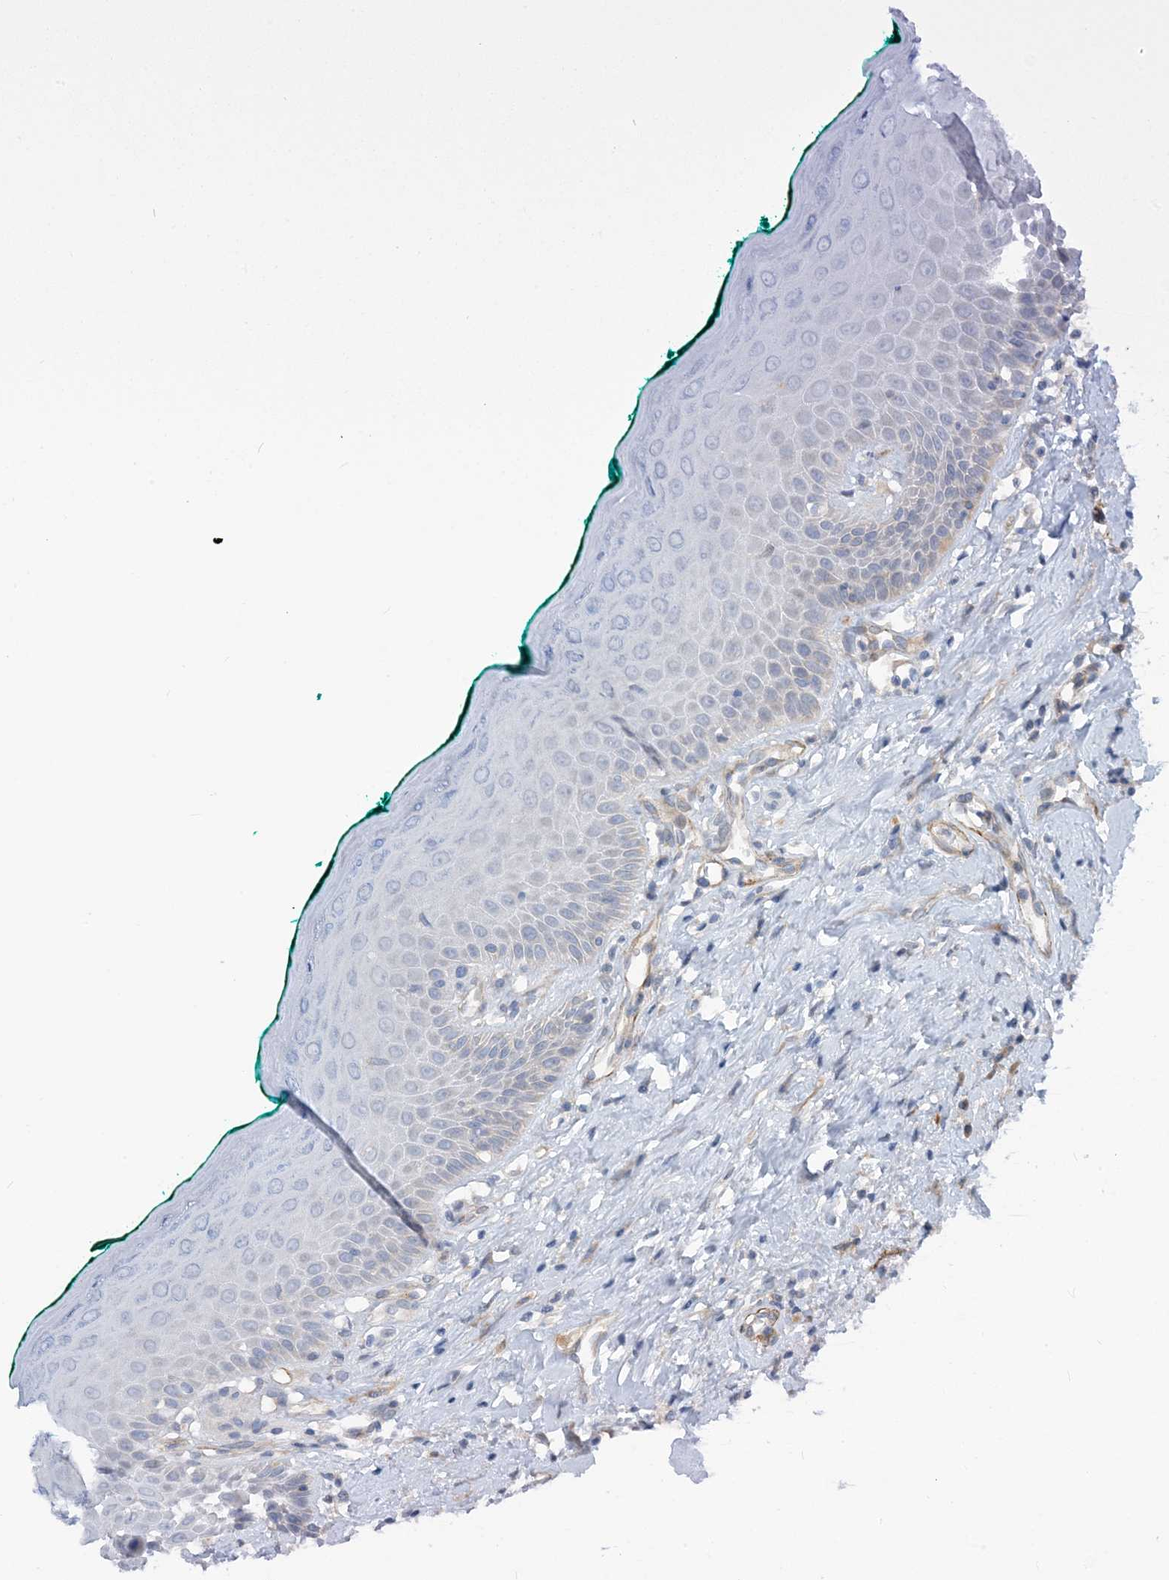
{"staining": {"intensity": "weak", "quantity": "<25%", "location": "cytoplasmic/membranous"}, "tissue": "oral mucosa", "cell_type": "Squamous epithelial cells", "image_type": "normal", "snomed": [{"axis": "morphology", "description": "Normal tissue, NOS"}, {"axis": "topography", "description": "Oral tissue"}], "caption": "A high-resolution image shows IHC staining of unremarkable oral mucosa, which shows no significant staining in squamous epithelial cells.", "gene": "PLEKHA3", "patient": {"sex": "female", "age": 70}}